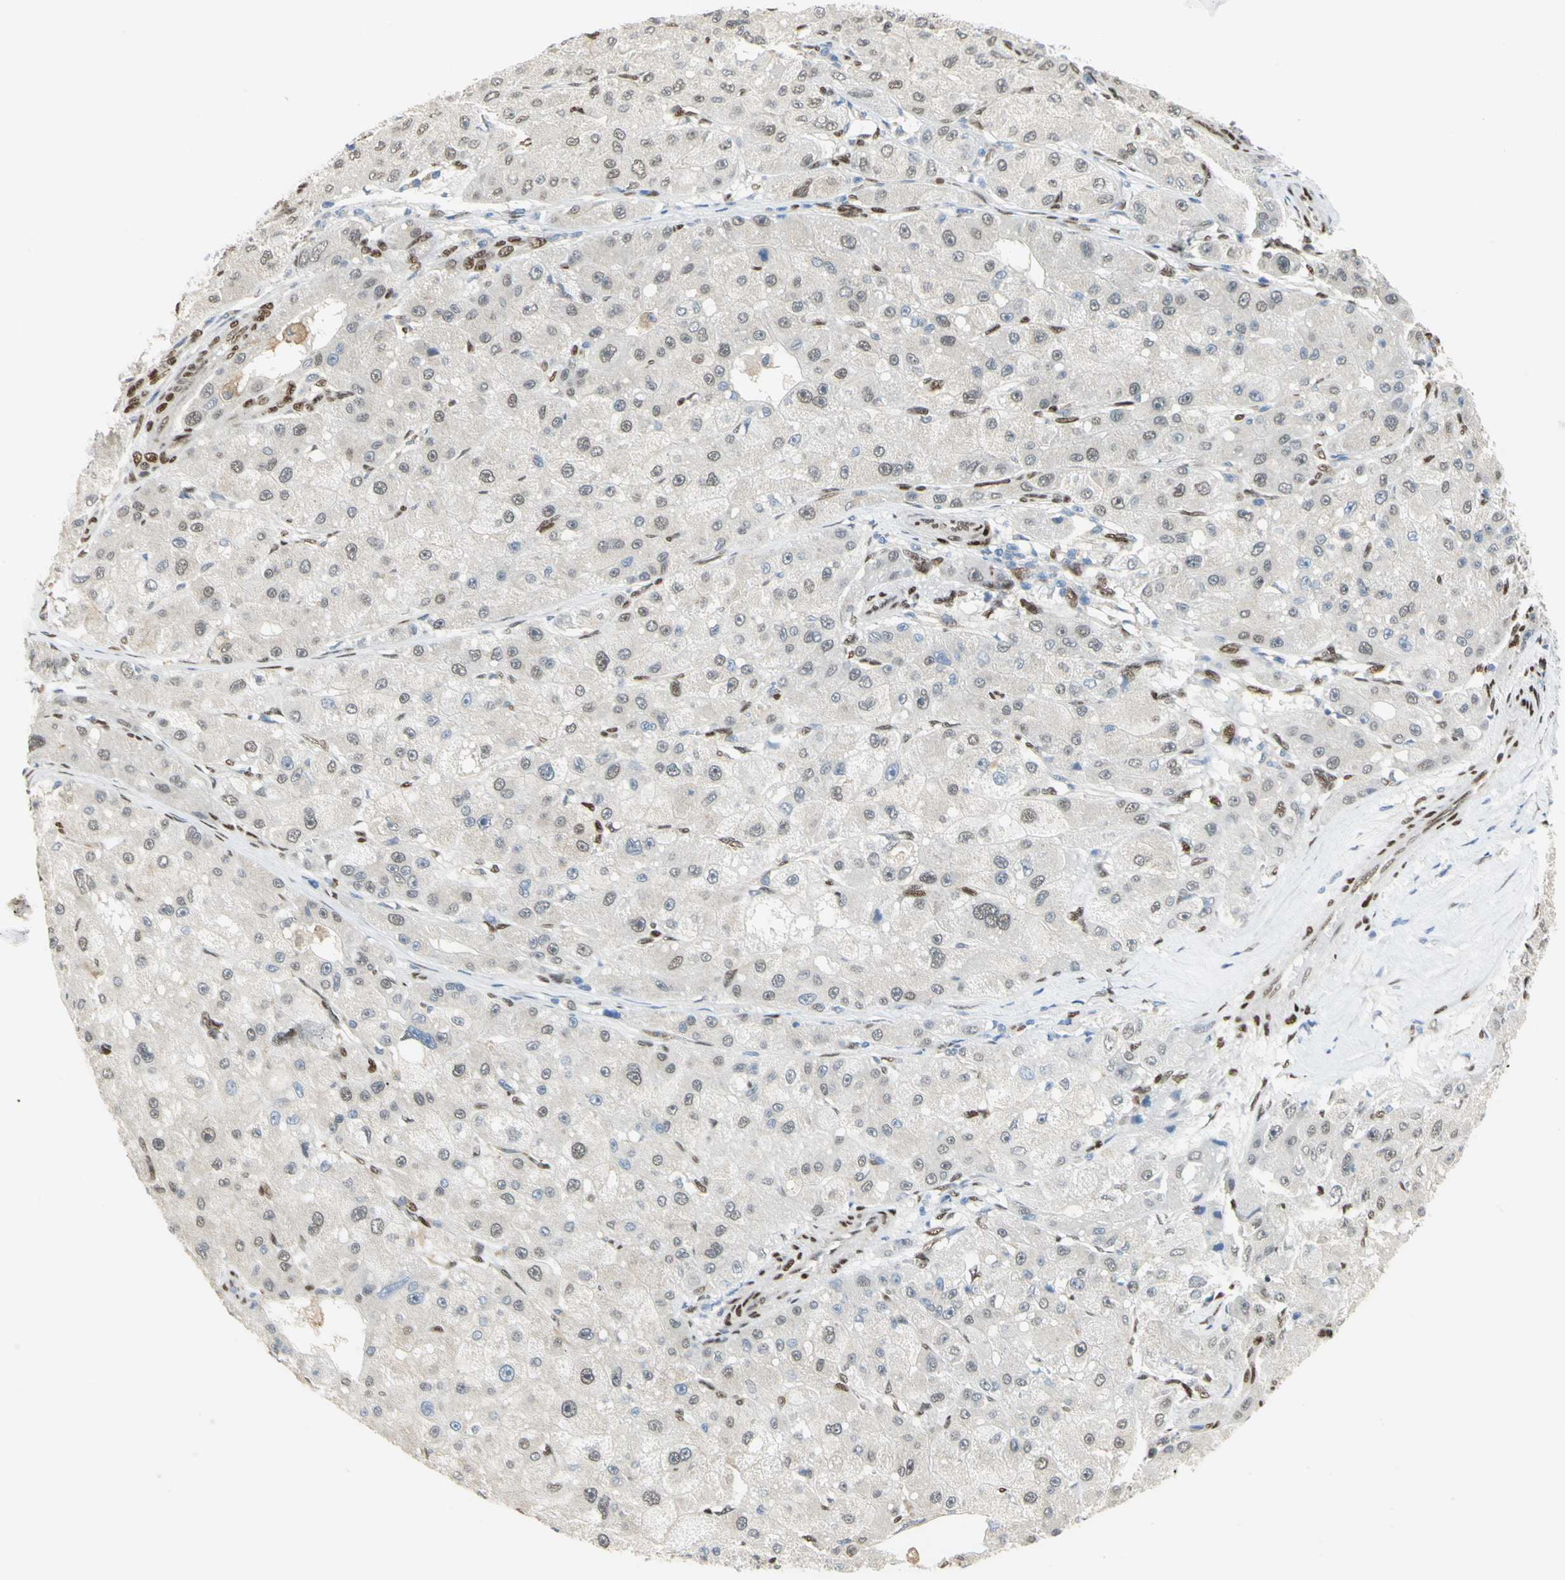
{"staining": {"intensity": "weak", "quantity": "<25%", "location": "nuclear"}, "tissue": "liver cancer", "cell_type": "Tumor cells", "image_type": "cancer", "snomed": [{"axis": "morphology", "description": "Carcinoma, Hepatocellular, NOS"}, {"axis": "topography", "description": "Liver"}], "caption": "Human liver cancer stained for a protein using immunohistochemistry reveals no staining in tumor cells.", "gene": "RBFOX2", "patient": {"sex": "male", "age": 80}}